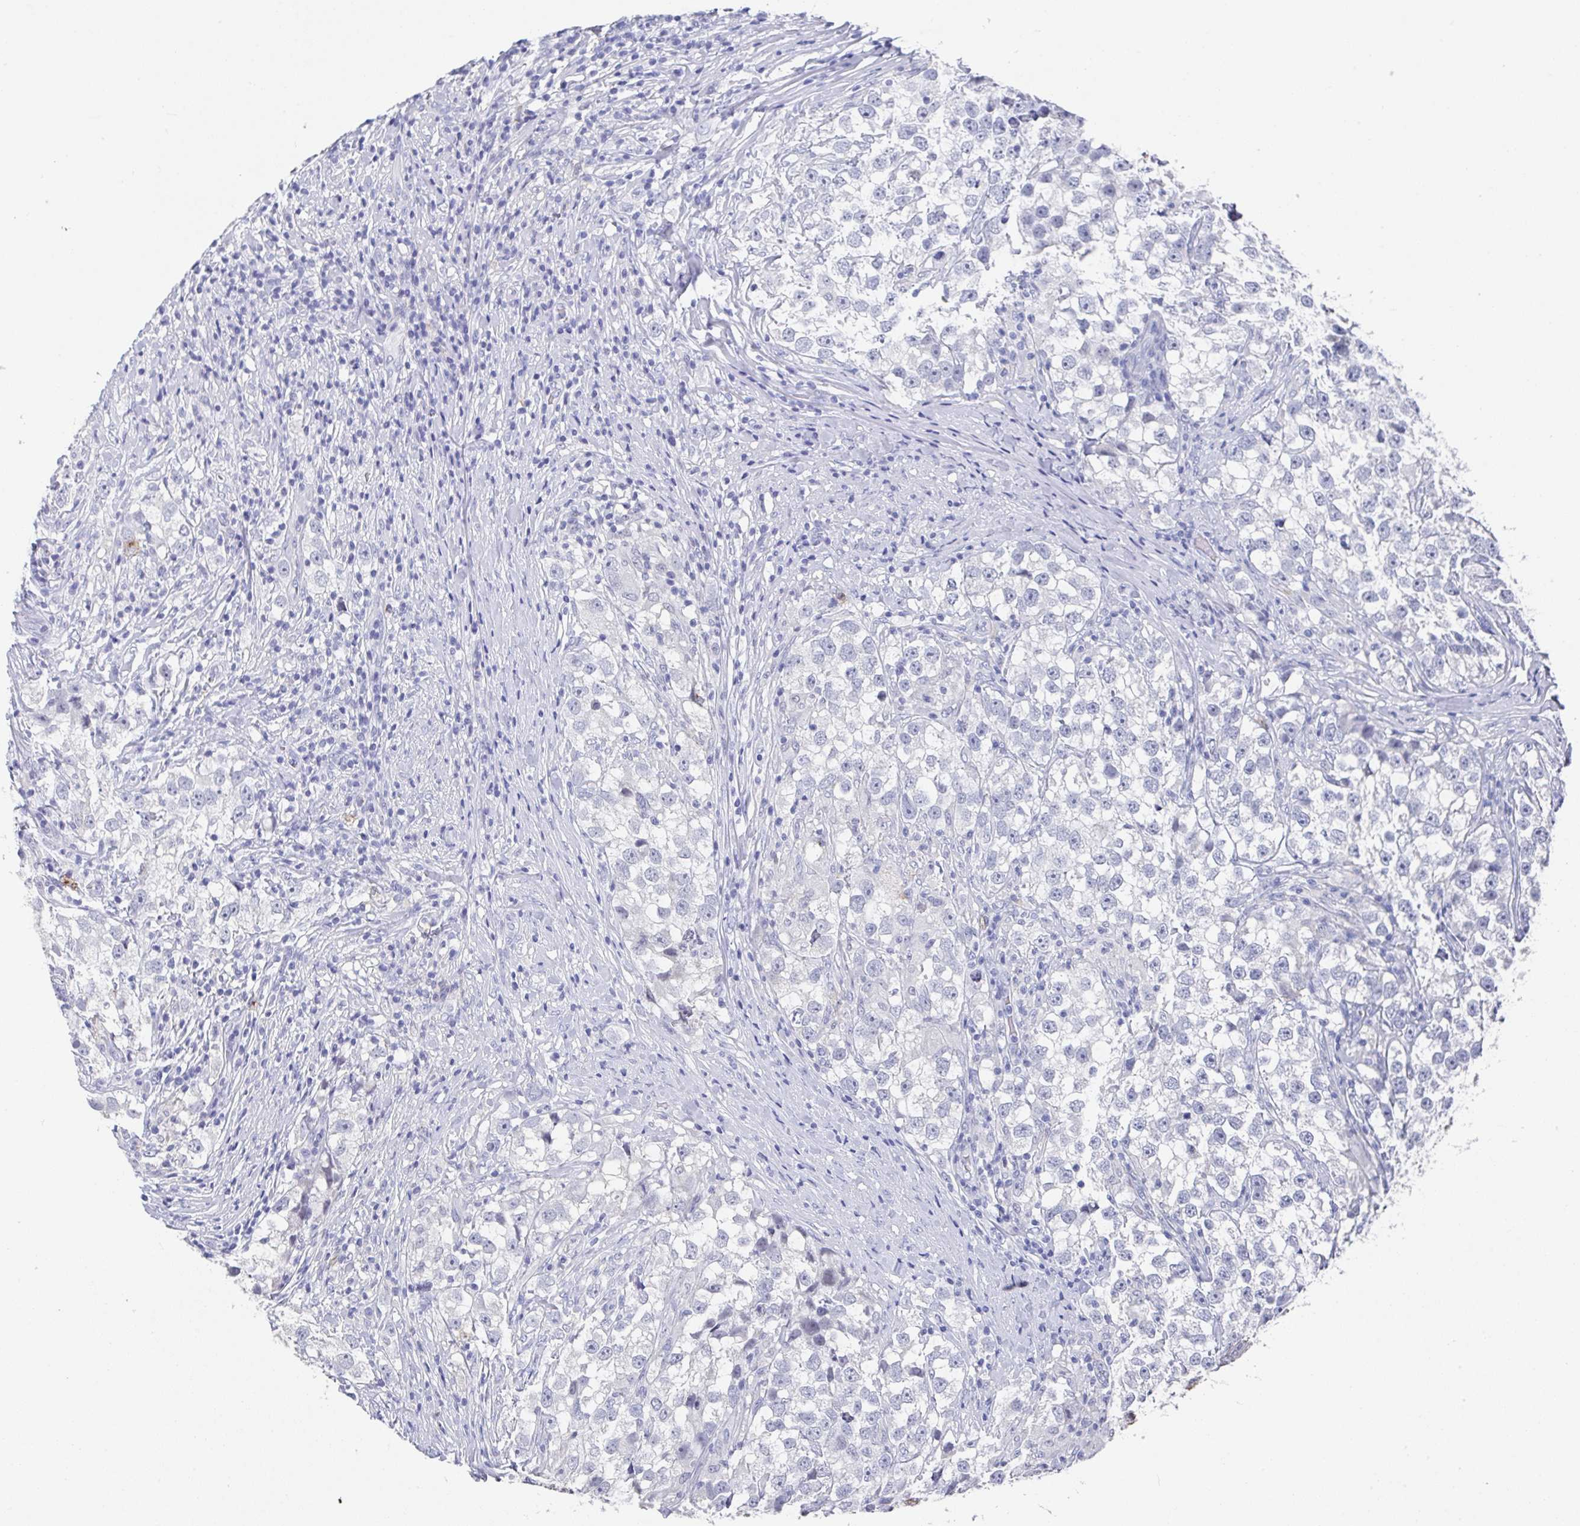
{"staining": {"intensity": "negative", "quantity": "none", "location": "none"}, "tissue": "testis cancer", "cell_type": "Tumor cells", "image_type": "cancer", "snomed": [{"axis": "morphology", "description": "Seminoma, NOS"}, {"axis": "topography", "description": "Testis"}], "caption": "Protein analysis of testis cancer reveals no significant expression in tumor cells. (Stains: DAB (3,3'-diaminobenzidine) immunohistochemistry with hematoxylin counter stain, Microscopy: brightfield microscopy at high magnification).", "gene": "TNFRSF8", "patient": {"sex": "male", "age": 46}}